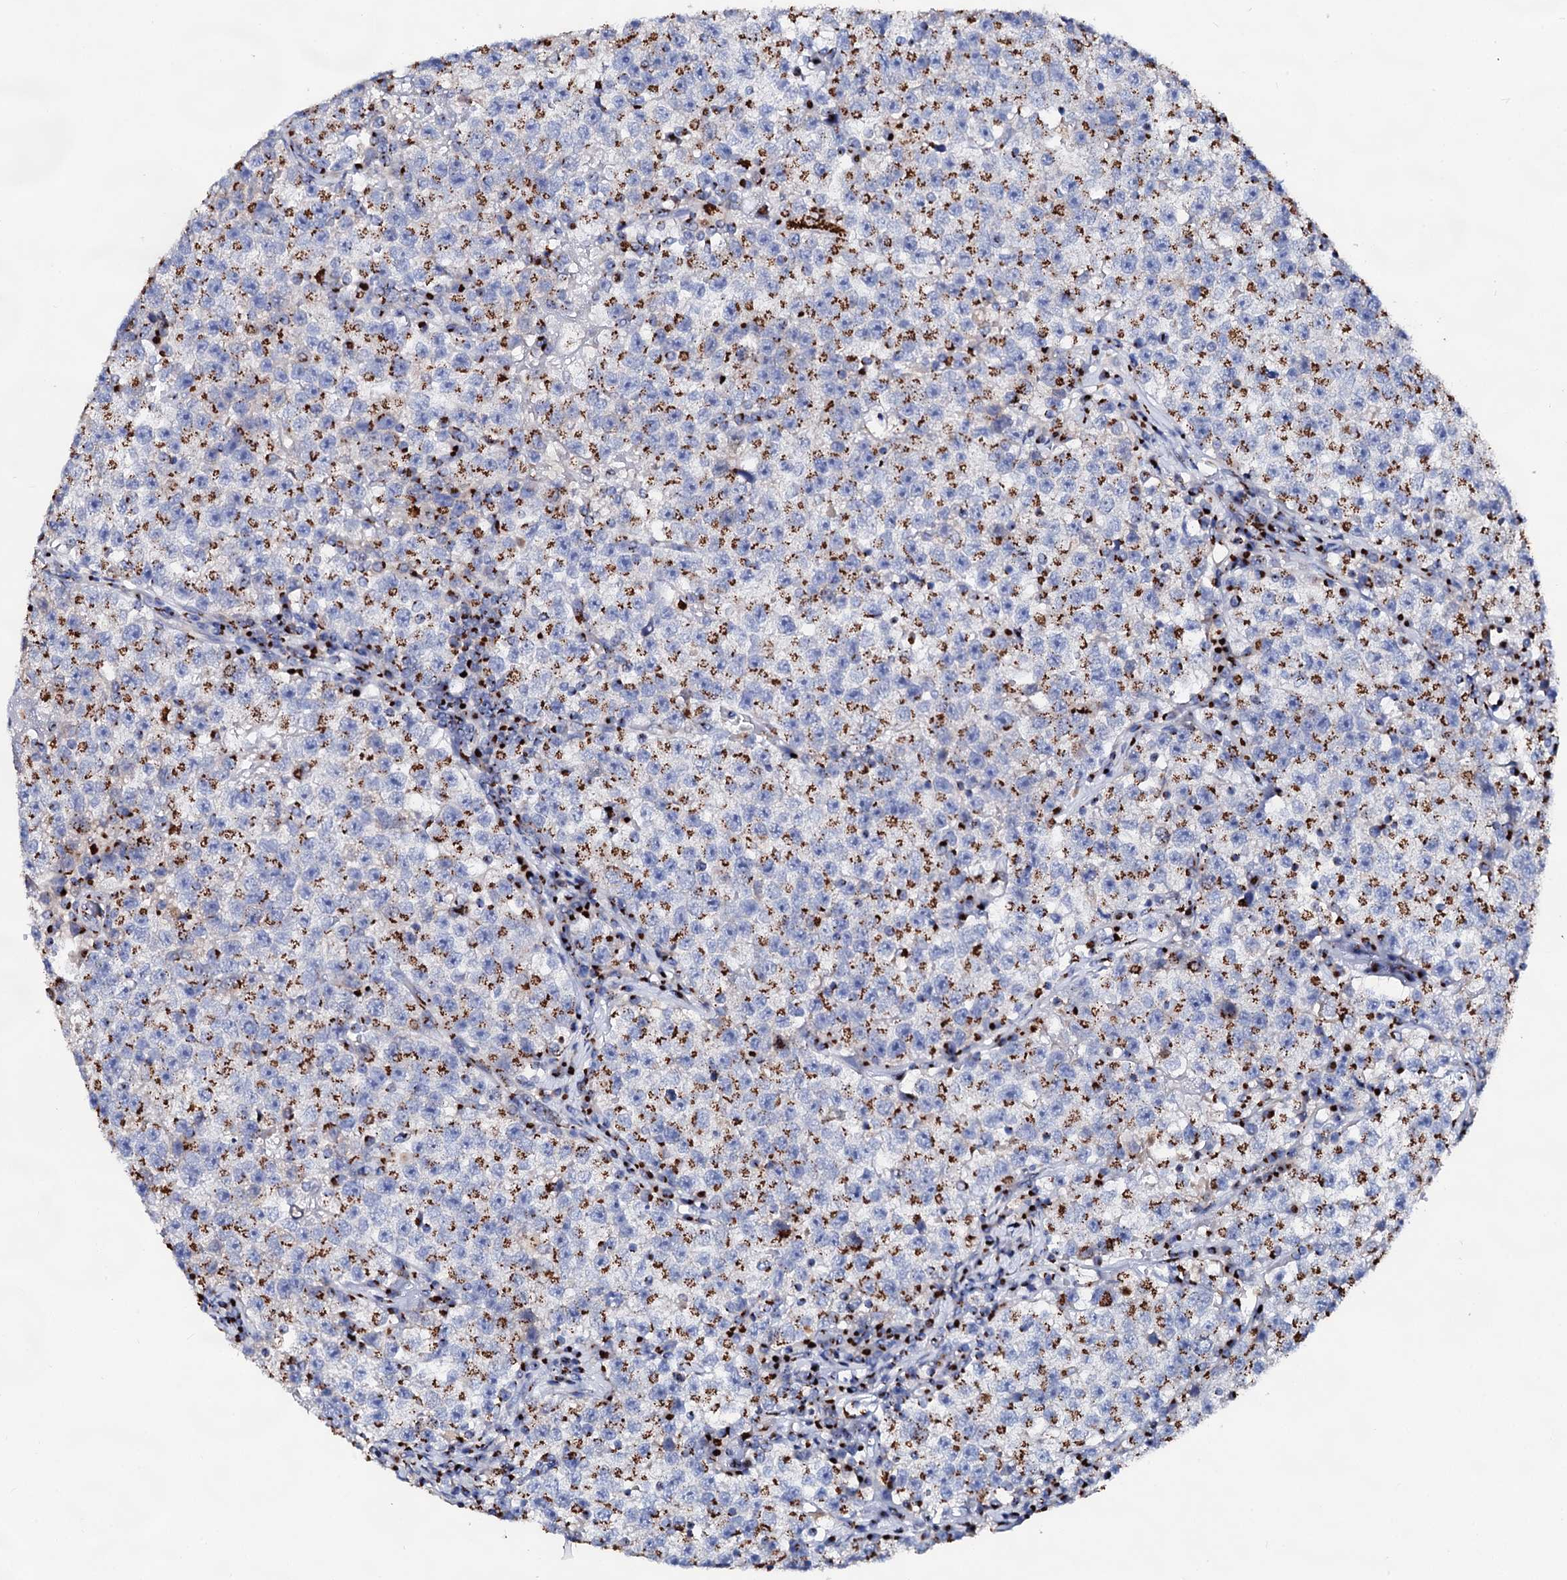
{"staining": {"intensity": "strong", "quantity": ">75%", "location": "cytoplasmic/membranous"}, "tissue": "testis cancer", "cell_type": "Tumor cells", "image_type": "cancer", "snomed": [{"axis": "morphology", "description": "Seminoma, NOS"}, {"axis": "topography", "description": "Testis"}], "caption": "DAB immunohistochemical staining of human testis seminoma displays strong cytoplasmic/membranous protein expression in about >75% of tumor cells.", "gene": "TM9SF3", "patient": {"sex": "male", "age": 22}}